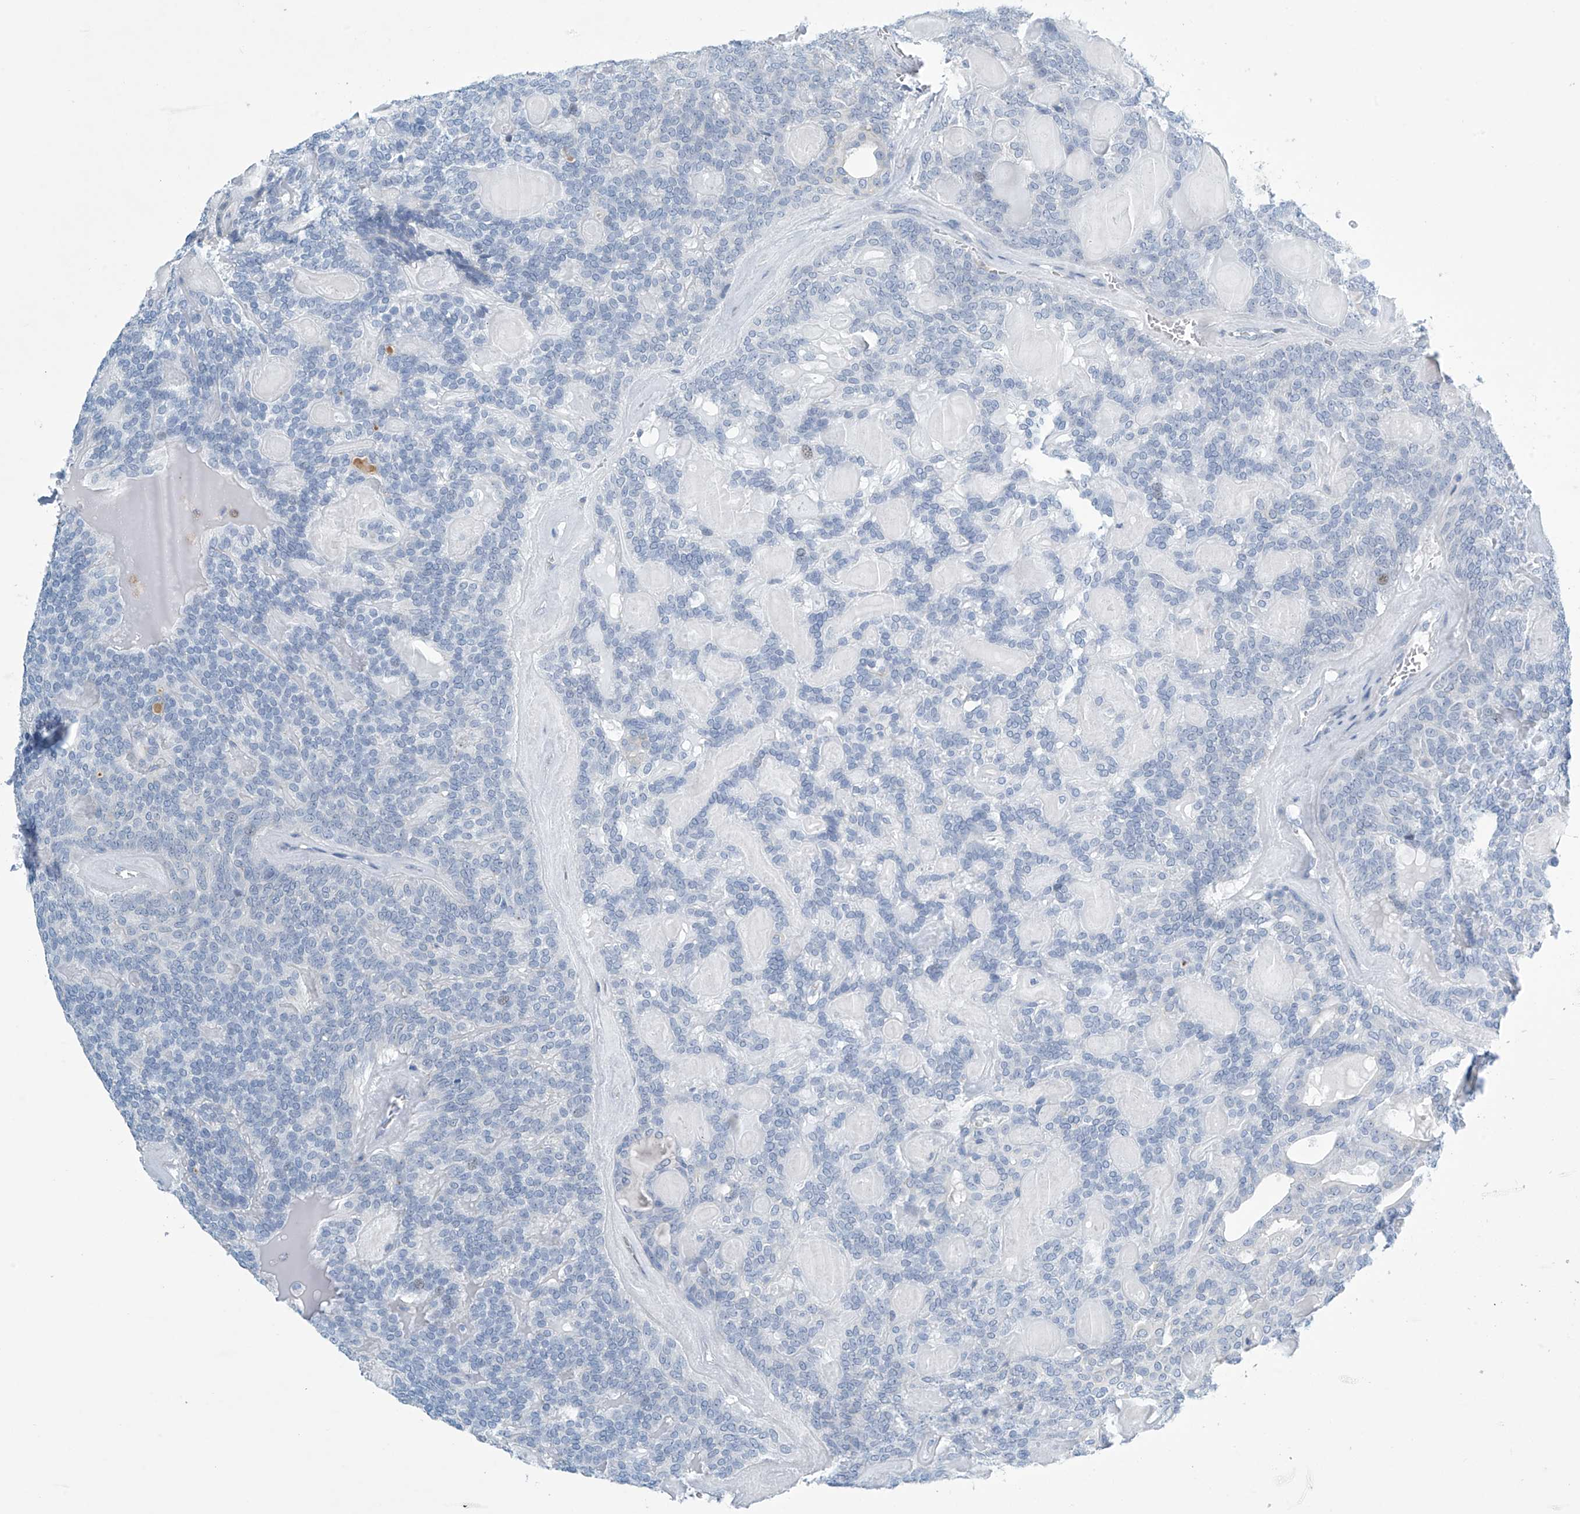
{"staining": {"intensity": "negative", "quantity": "none", "location": "none"}, "tissue": "head and neck cancer", "cell_type": "Tumor cells", "image_type": "cancer", "snomed": [{"axis": "morphology", "description": "Adenocarcinoma, NOS"}, {"axis": "topography", "description": "Head-Neck"}], "caption": "Adenocarcinoma (head and neck) stained for a protein using immunohistochemistry shows no staining tumor cells.", "gene": "SLC35A5", "patient": {"sex": "male", "age": 66}}